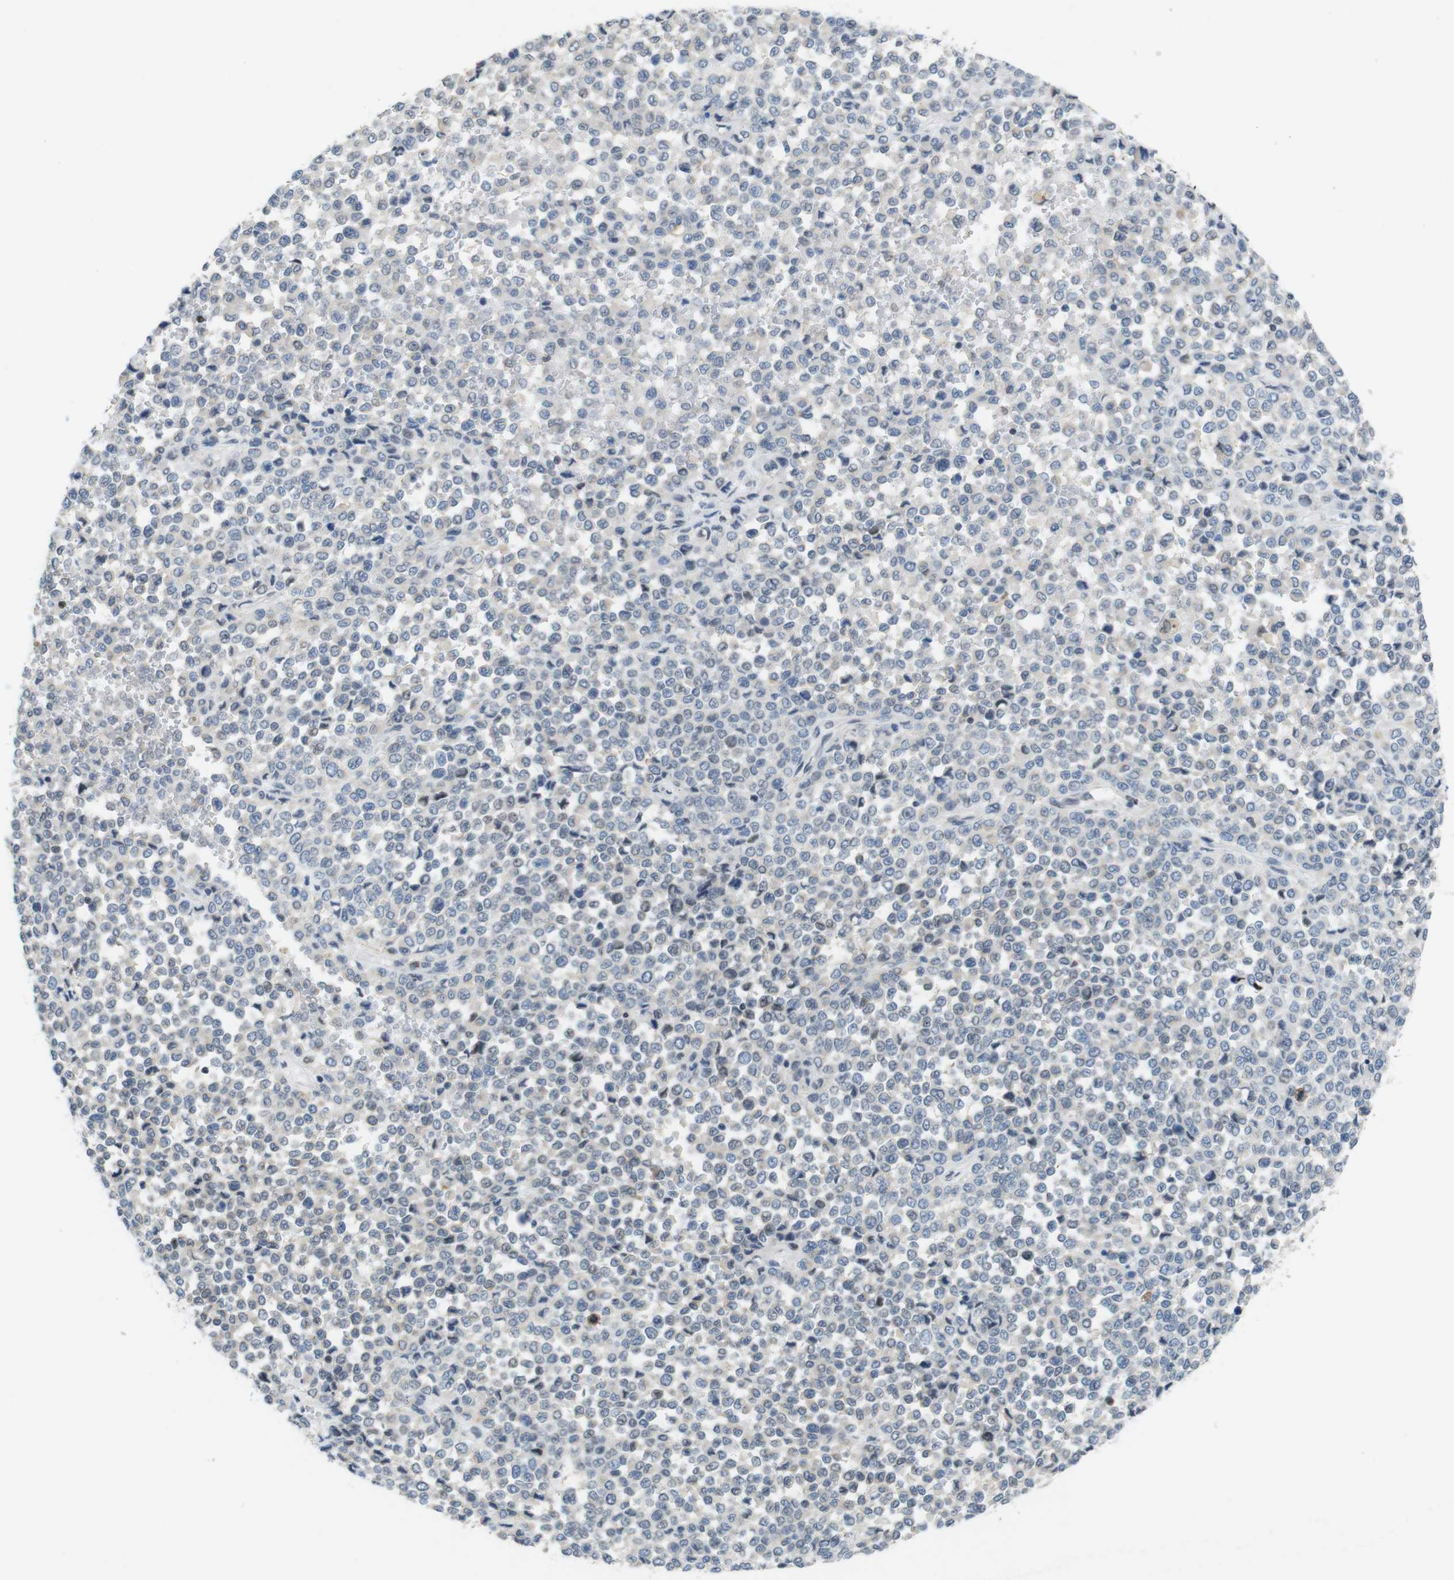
{"staining": {"intensity": "negative", "quantity": "none", "location": "none"}, "tissue": "melanoma", "cell_type": "Tumor cells", "image_type": "cancer", "snomed": [{"axis": "morphology", "description": "Malignant melanoma, Metastatic site"}, {"axis": "topography", "description": "Pancreas"}], "caption": "Immunohistochemistry (IHC) of human melanoma exhibits no positivity in tumor cells. (DAB immunohistochemistry (IHC) with hematoxylin counter stain).", "gene": "TJP3", "patient": {"sex": "female", "age": 30}}